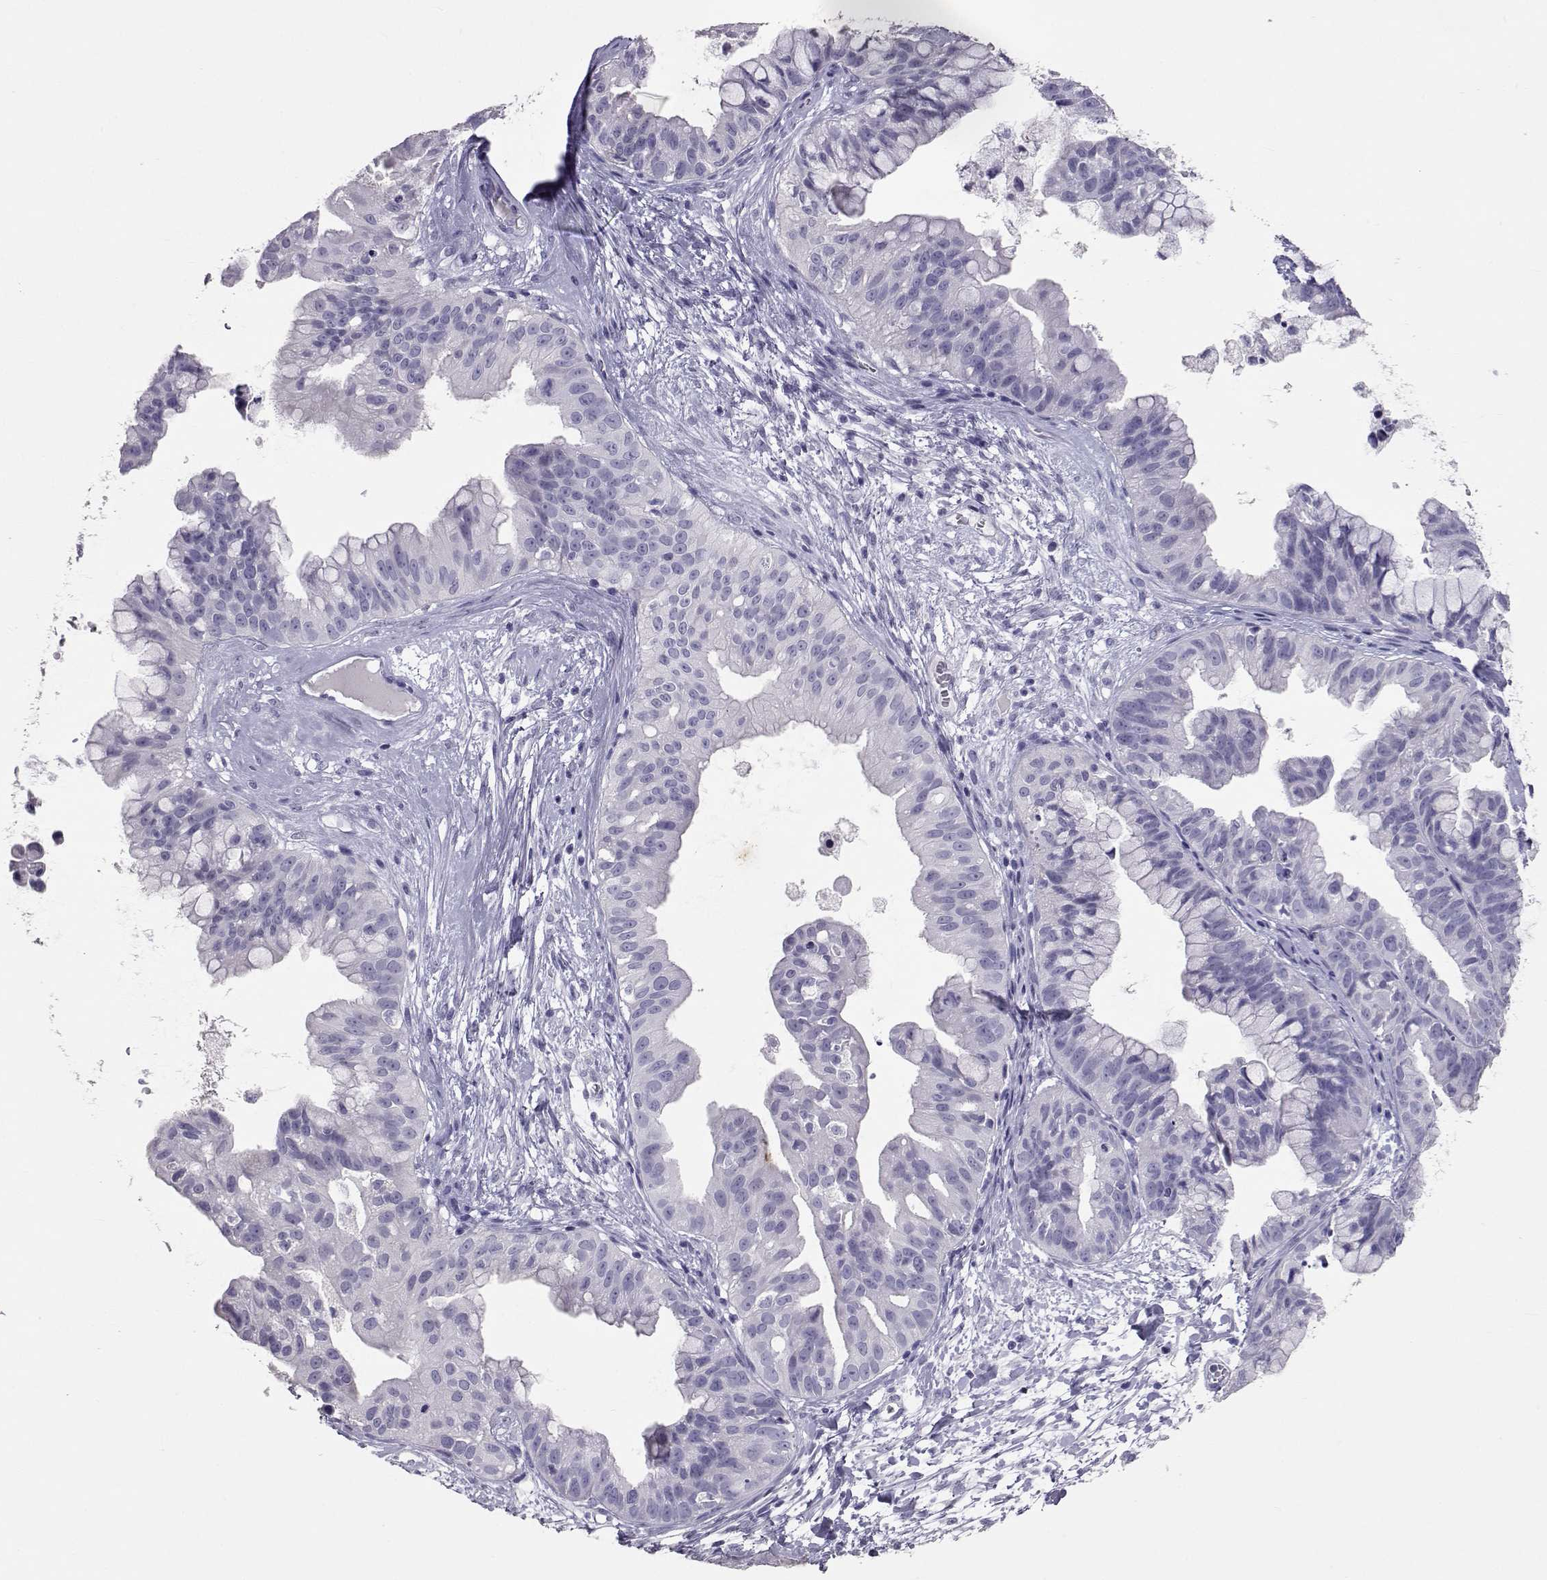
{"staining": {"intensity": "negative", "quantity": "none", "location": "none"}, "tissue": "ovarian cancer", "cell_type": "Tumor cells", "image_type": "cancer", "snomed": [{"axis": "morphology", "description": "Cystadenocarcinoma, mucinous, NOS"}, {"axis": "topography", "description": "Ovary"}], "caption": "A high-resolution histopathology image shows IHC staining of ovarian mucinous cystadenocarcinoma, which displays no significant staining in tumor cells.", "gene": "PMCH", "patient": {"sex": "female", "age": 76}}